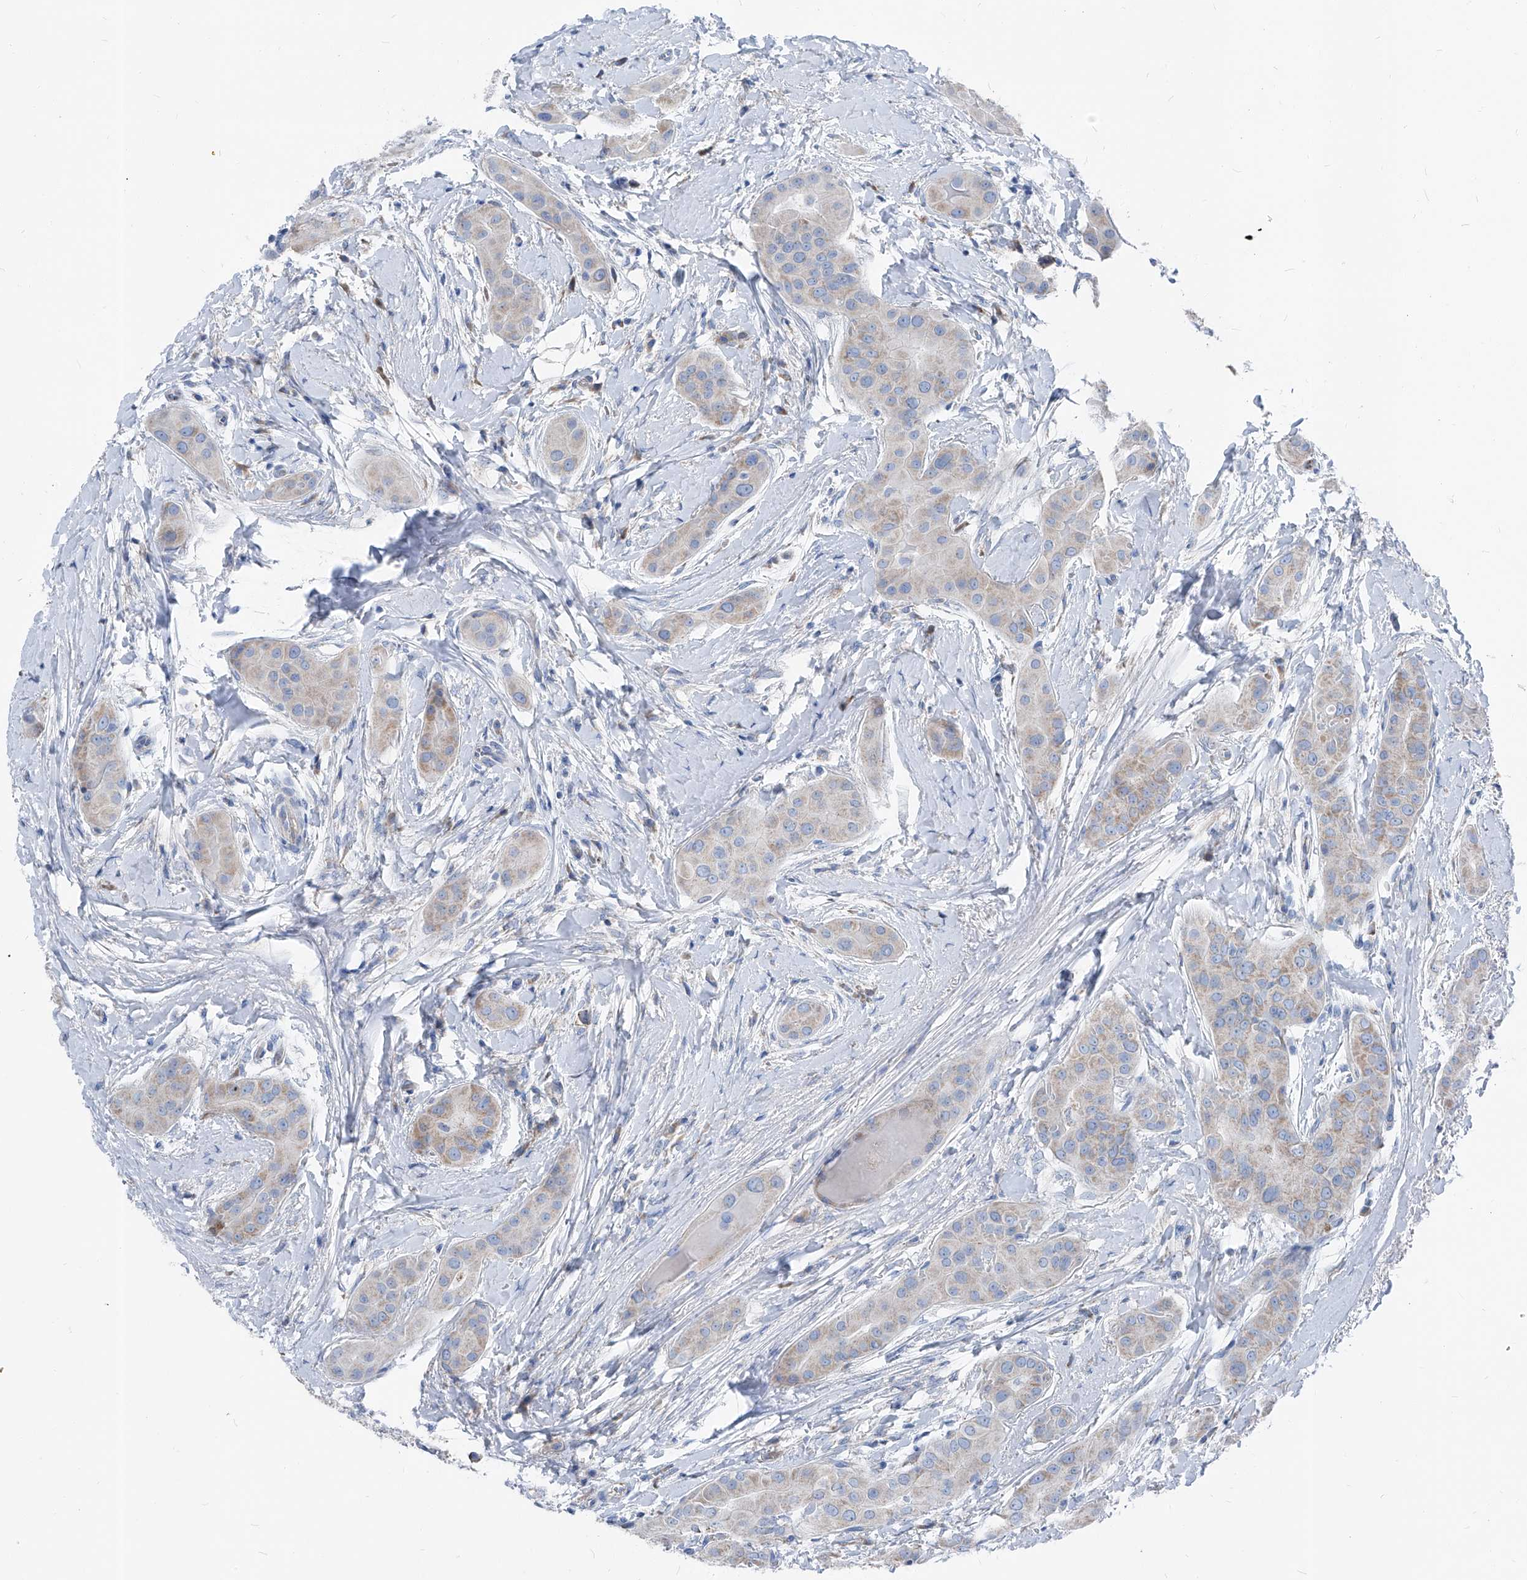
{"staining": {"intensity": "negative", "quantity": "none", "location": "none"}, "tissue": "thyroid cancer", "cell_type": "Tumor cells", "image_type": "cancer", "snomed": [{"axis": "morphology", "description": "Papillary adenocarcinoma, NOS"}, {"axis": "topography", "description": "Thyroid gland"}], "caption": "There is no significant staining in tumor cells of thyroid papillary adenocarcinoma.", "gene": "AGPS", "patient": {"sex": "male", "age": 33}}